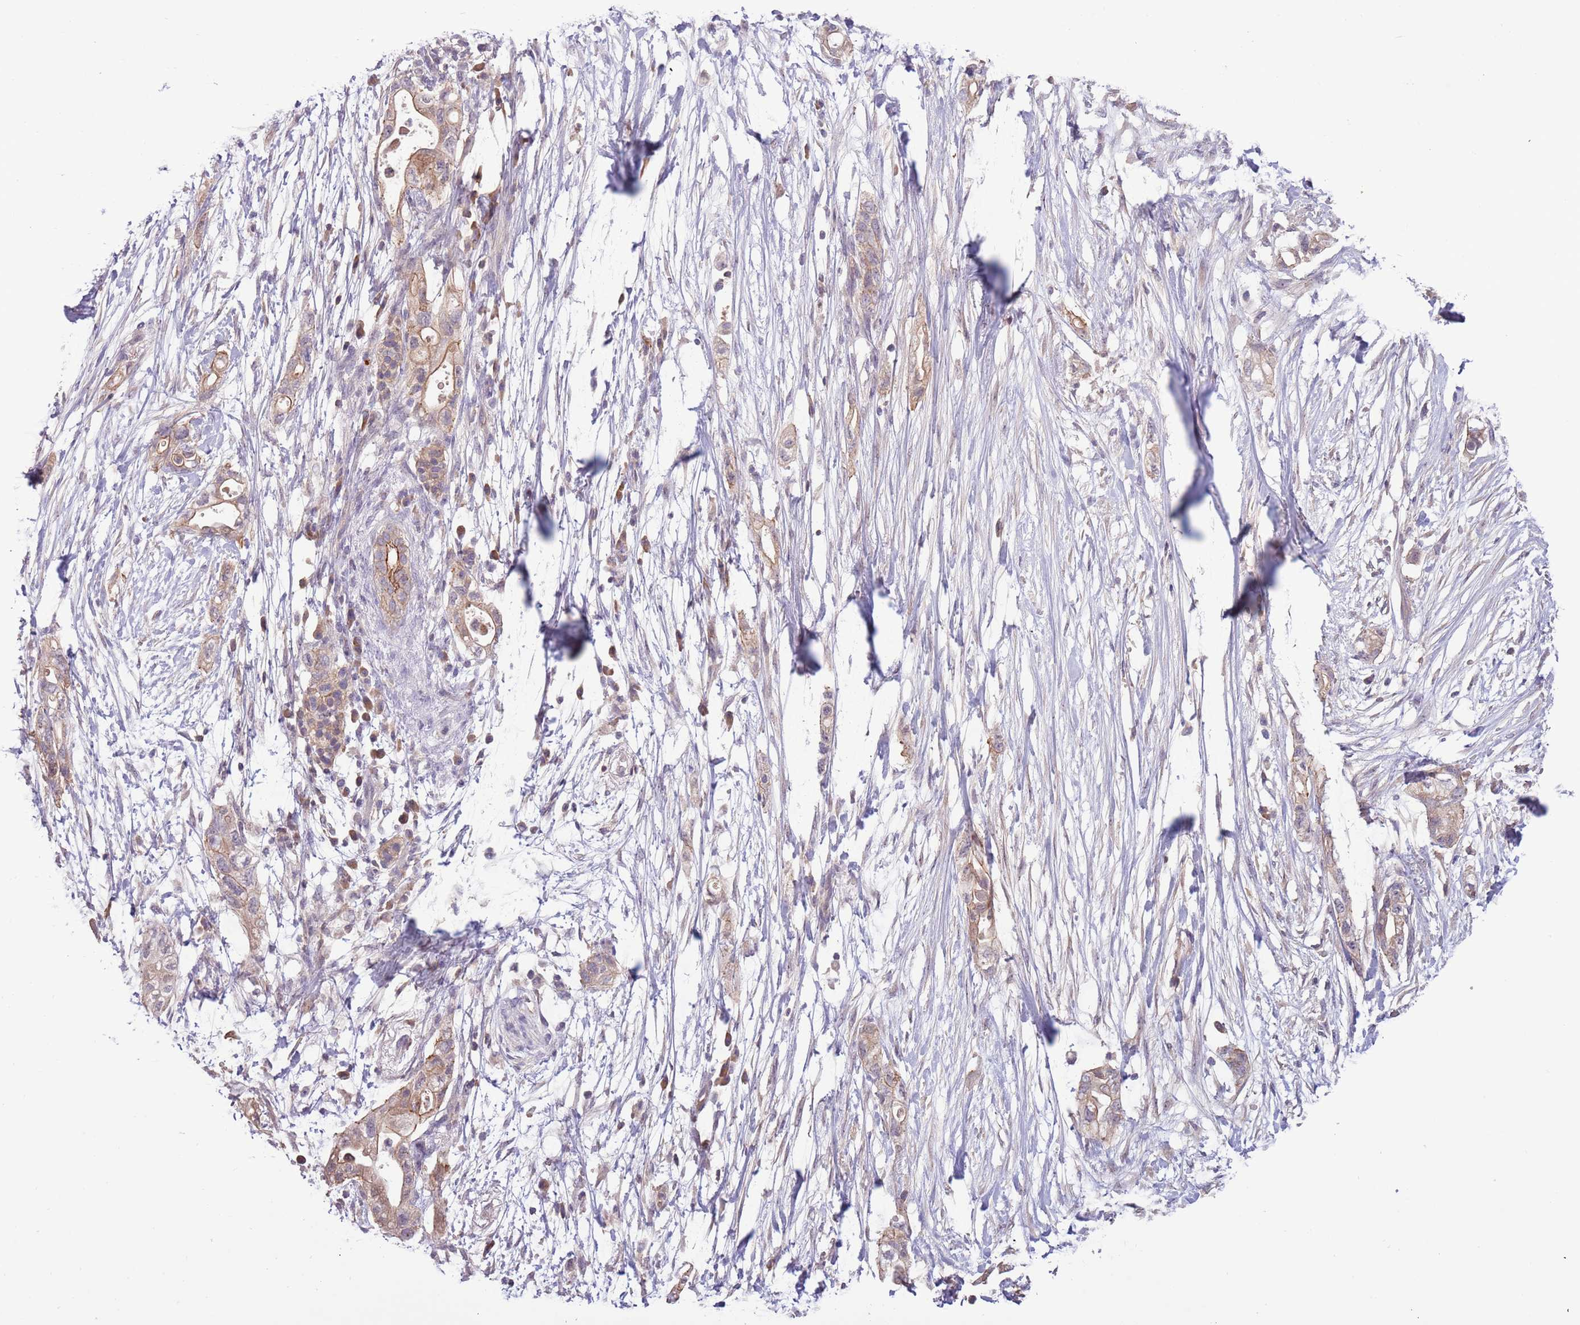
{"staining": {"intensity": "moderate", "quantity": "25%-75%", "location": "cytoplasmic/membranous"}, "tissue": "pancreatic cancer", "cell_type": "Tumor cells", "image_type": "cancer", "snomed": [{"axis": "morphology", "description": "Adenocarcinoma, NOS"}, {"axis": "topography", "description": "Pancreas"}], "caption": "Immunohistochemical staining of pancreatic cancer (adenocarcinoma) displays moderate cytoplasmic/membranous protein expression in approximately 25%-75% of tumor cells.", "gene": "SHROOM3", "patient": {"sex": "female", "age": 72}}